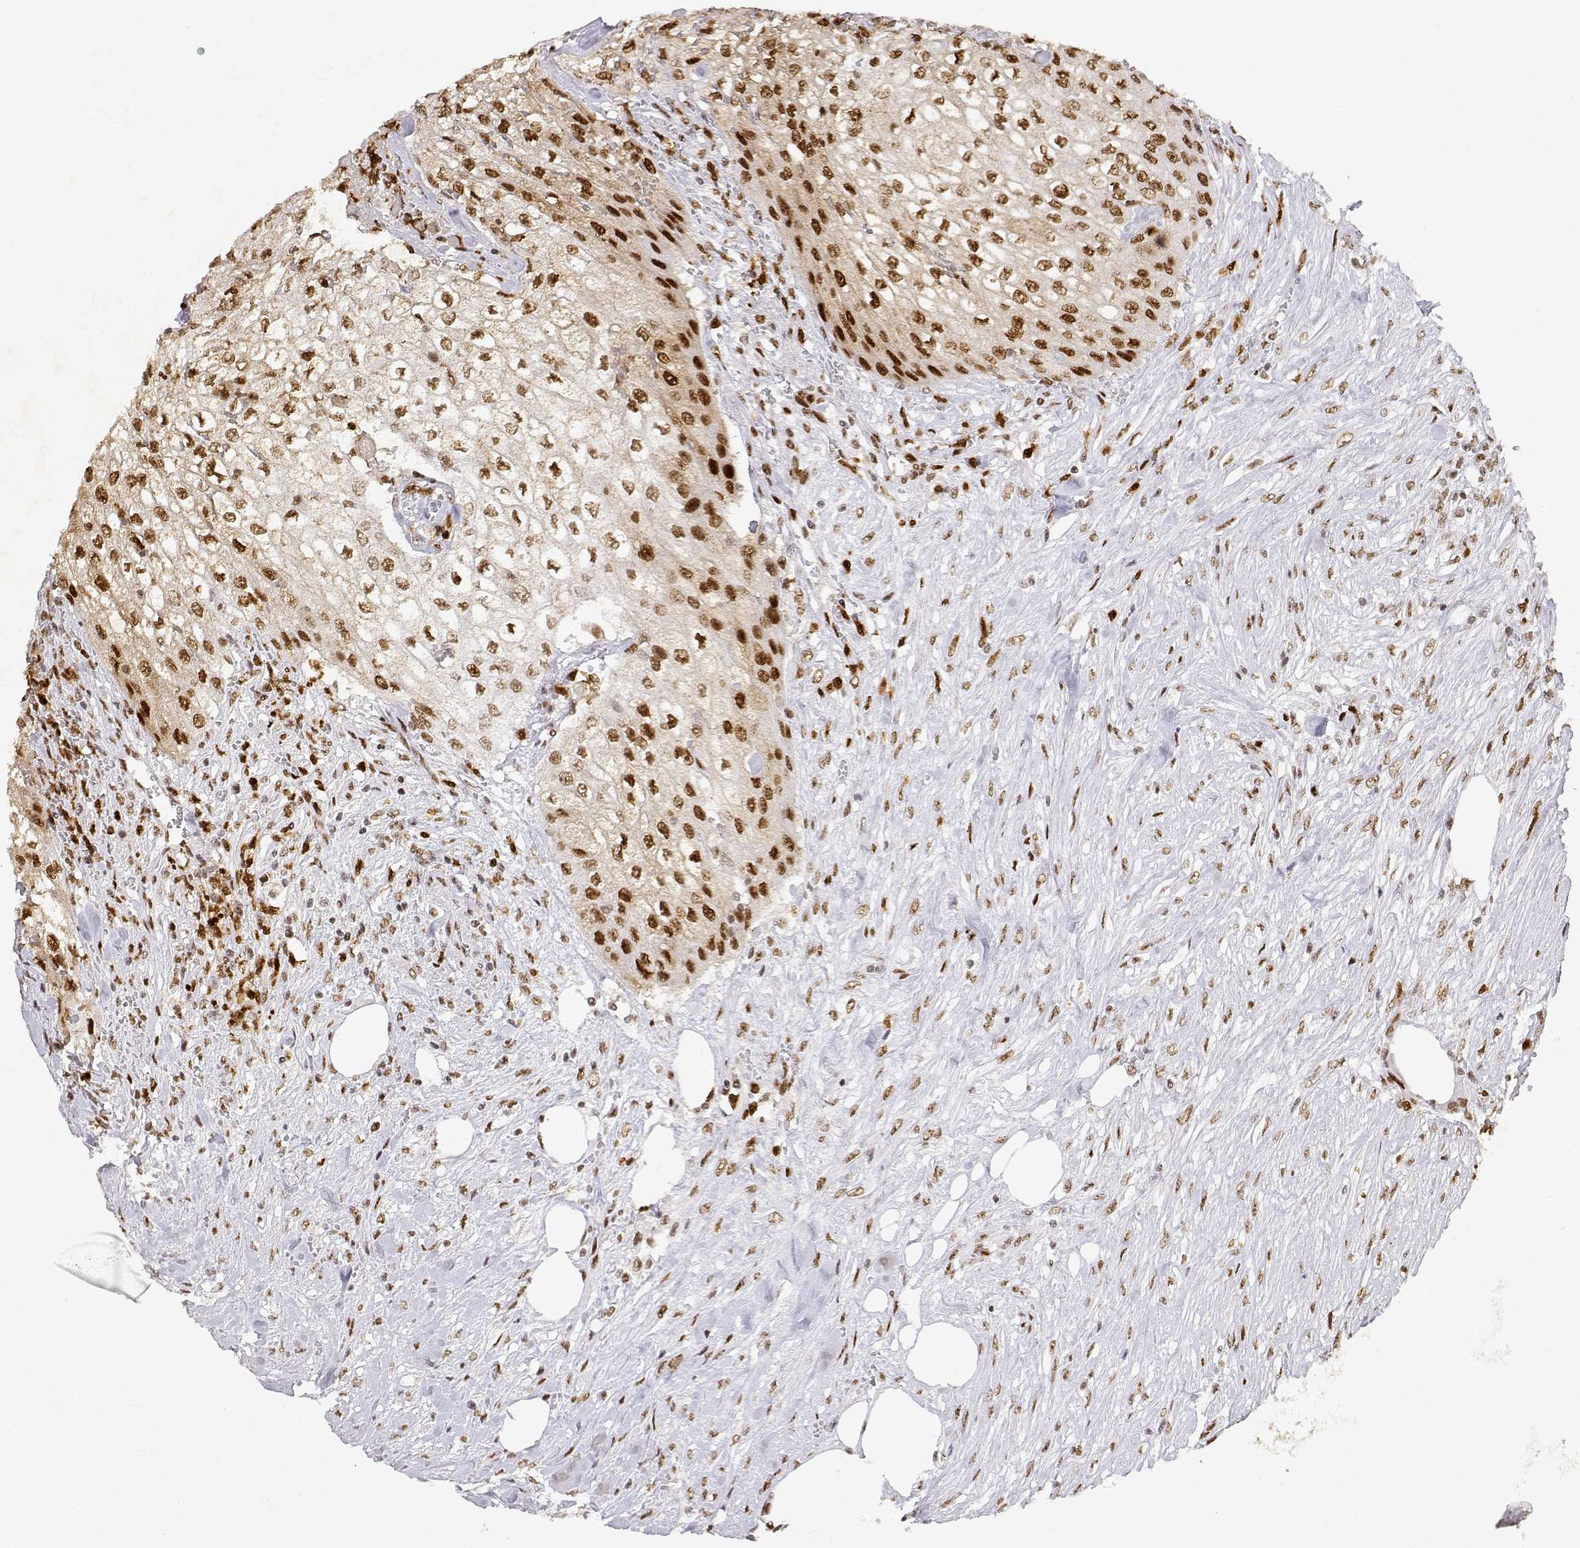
{"staining": {"intensity": "moderate", "quantity": ">75%", "location": "nuclear"}, "tissue": "urothelial cancer", "cell_type": "Tumor cells", "image_type": "cancer", "snomed": [{"axis": "morphology", "description": "Urothelial carcinoma, High grade"}, {"axis": "topography", "description": "Urinary bladder"}], "caption": "Immunohistochemical staining of human high-grade urothelial carcinoma displays moderate nuclear protein positivity in approximately >75% of tumor cells.", "gene": "RSF1", "patient": {"sex": "male", "age": 62}}